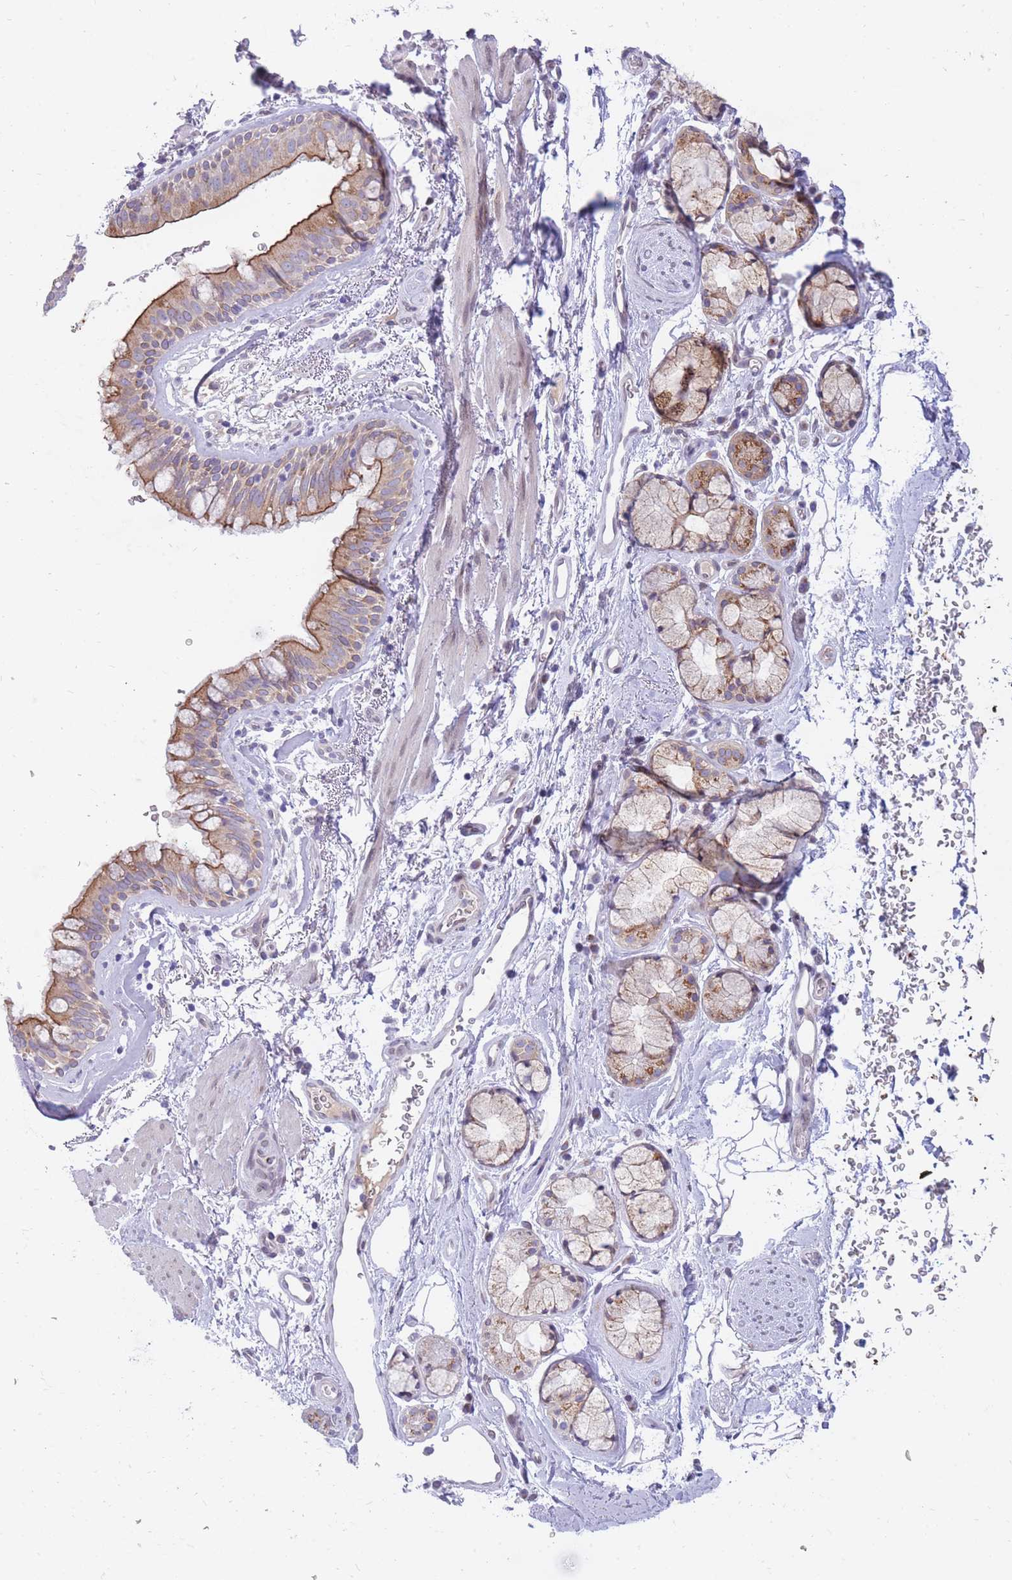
{"staining": {"intensity": "negative", "quantity": "none", "location": "none"}, "tissue": "adipose tissue", "cell_type": "Adipocytes", "image_type": "normal", "snomed": [{"axis": "morphology", "description": "Normal tissue, NOS"}, {"axis": "topography", "description": "Cartilage tissue"}, {"axis": "topography", "description": "Bronchus"}], "caption": "Protein analysis of benign adipose tissue displays no significant expression in adipocytes. Nuclei are stained in blue.", "gene": "HOOK2", "patient": {"sex": "female", "age": 72}}